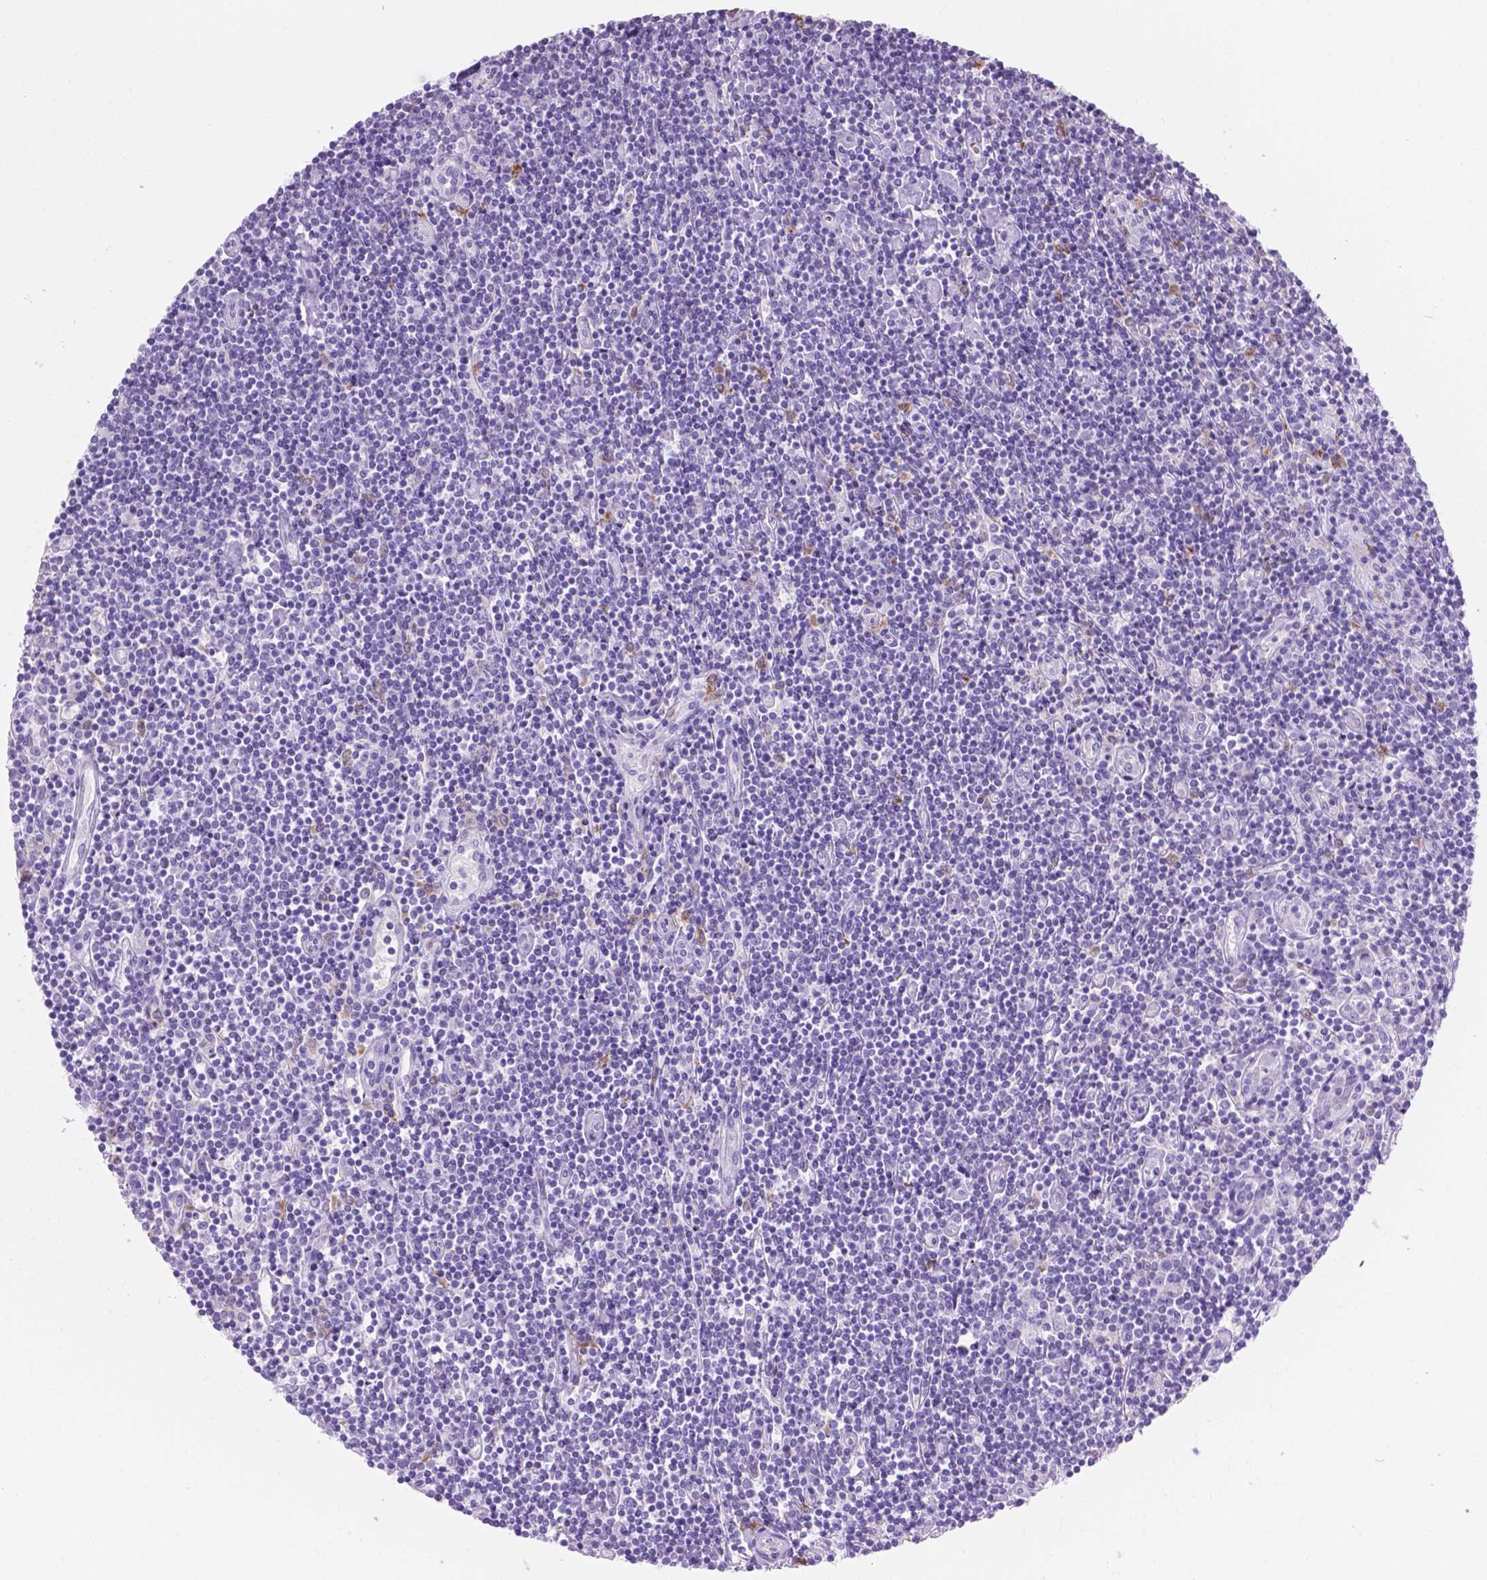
{"staining": {"intensity": "negative", "quantity": "none", "location": "none"}, "tissue": "lymphoma", "cell_type": "Tumor cells", "image_type": "cancer", "snomed": [{"axis": "morphology", "description": "Hodgkin's disease, NOS"}, {"axis": "topography", "description": "Lymph node"}], "caption": "An immunohistochemistry image of lymphoma is shown. There is no staining in tumor cells of lymphoma. The staining was performed using DAB to visualize the protein expression in brown, while the nuclei were stained in blue with hematoxylin (Magnification: 20x).", "gene": "GRIN2B", "patient": {"sex": "male", "age": 40}}